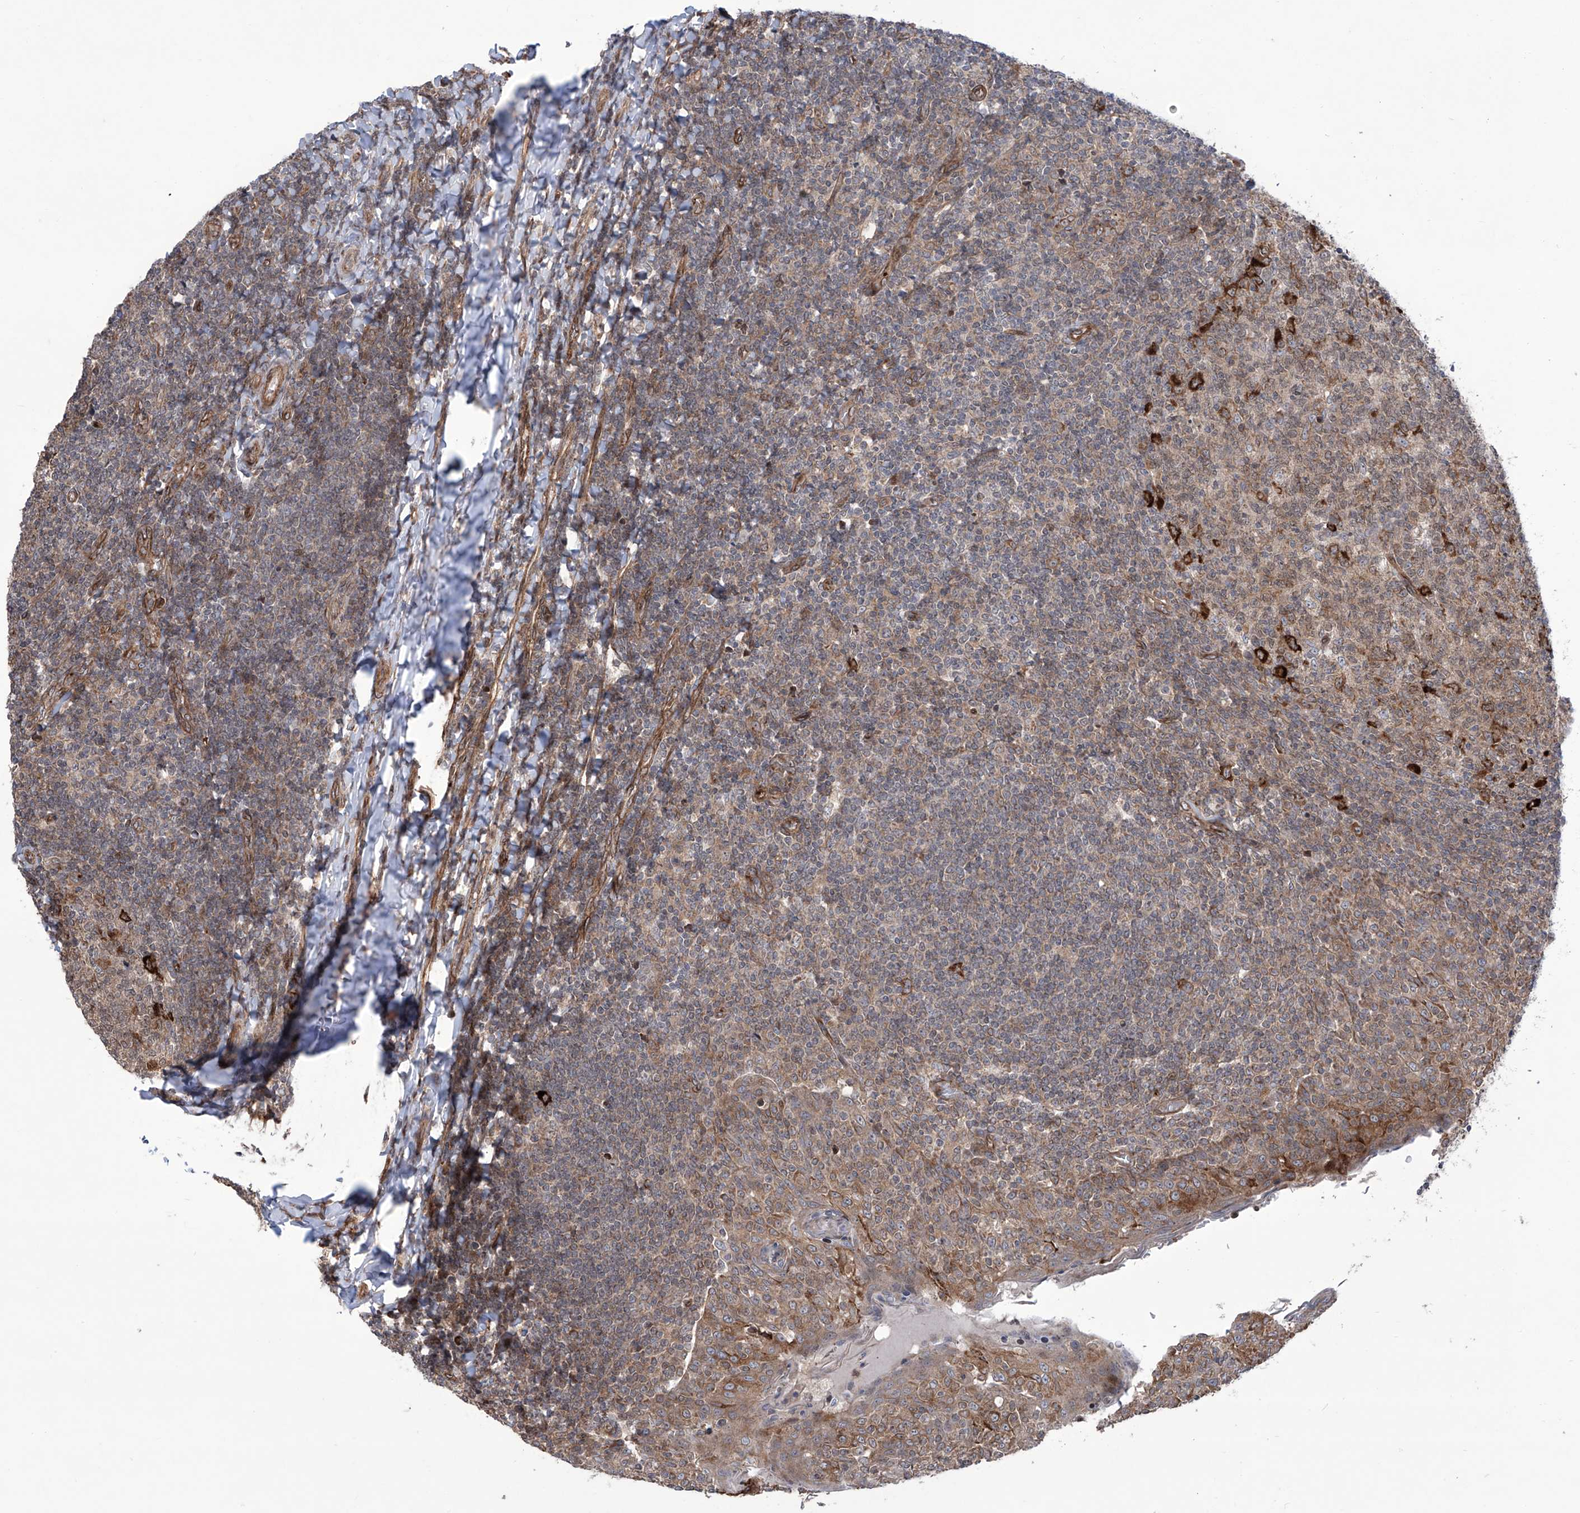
{"staining": {"intensity": "strong", "quantity": "<25%", "location": "cytoplasmic/membranous"}, "tissue": "tonsil", "cell_type": "Germinal center cells", "image_type": "normal", "snomed": [{"axis": "morphology", "description": "Normal tissue, NOS"}, {"axis": "topography", "description": "Tonsil"}], "caption": "Germinal center cells exhibit medium levels of strong cytoplasmic/membranous staining in approximately <25% of cells in normal tonsil.", "gene": "APAF1", "patient": {"sex": "female", "age": 19}}